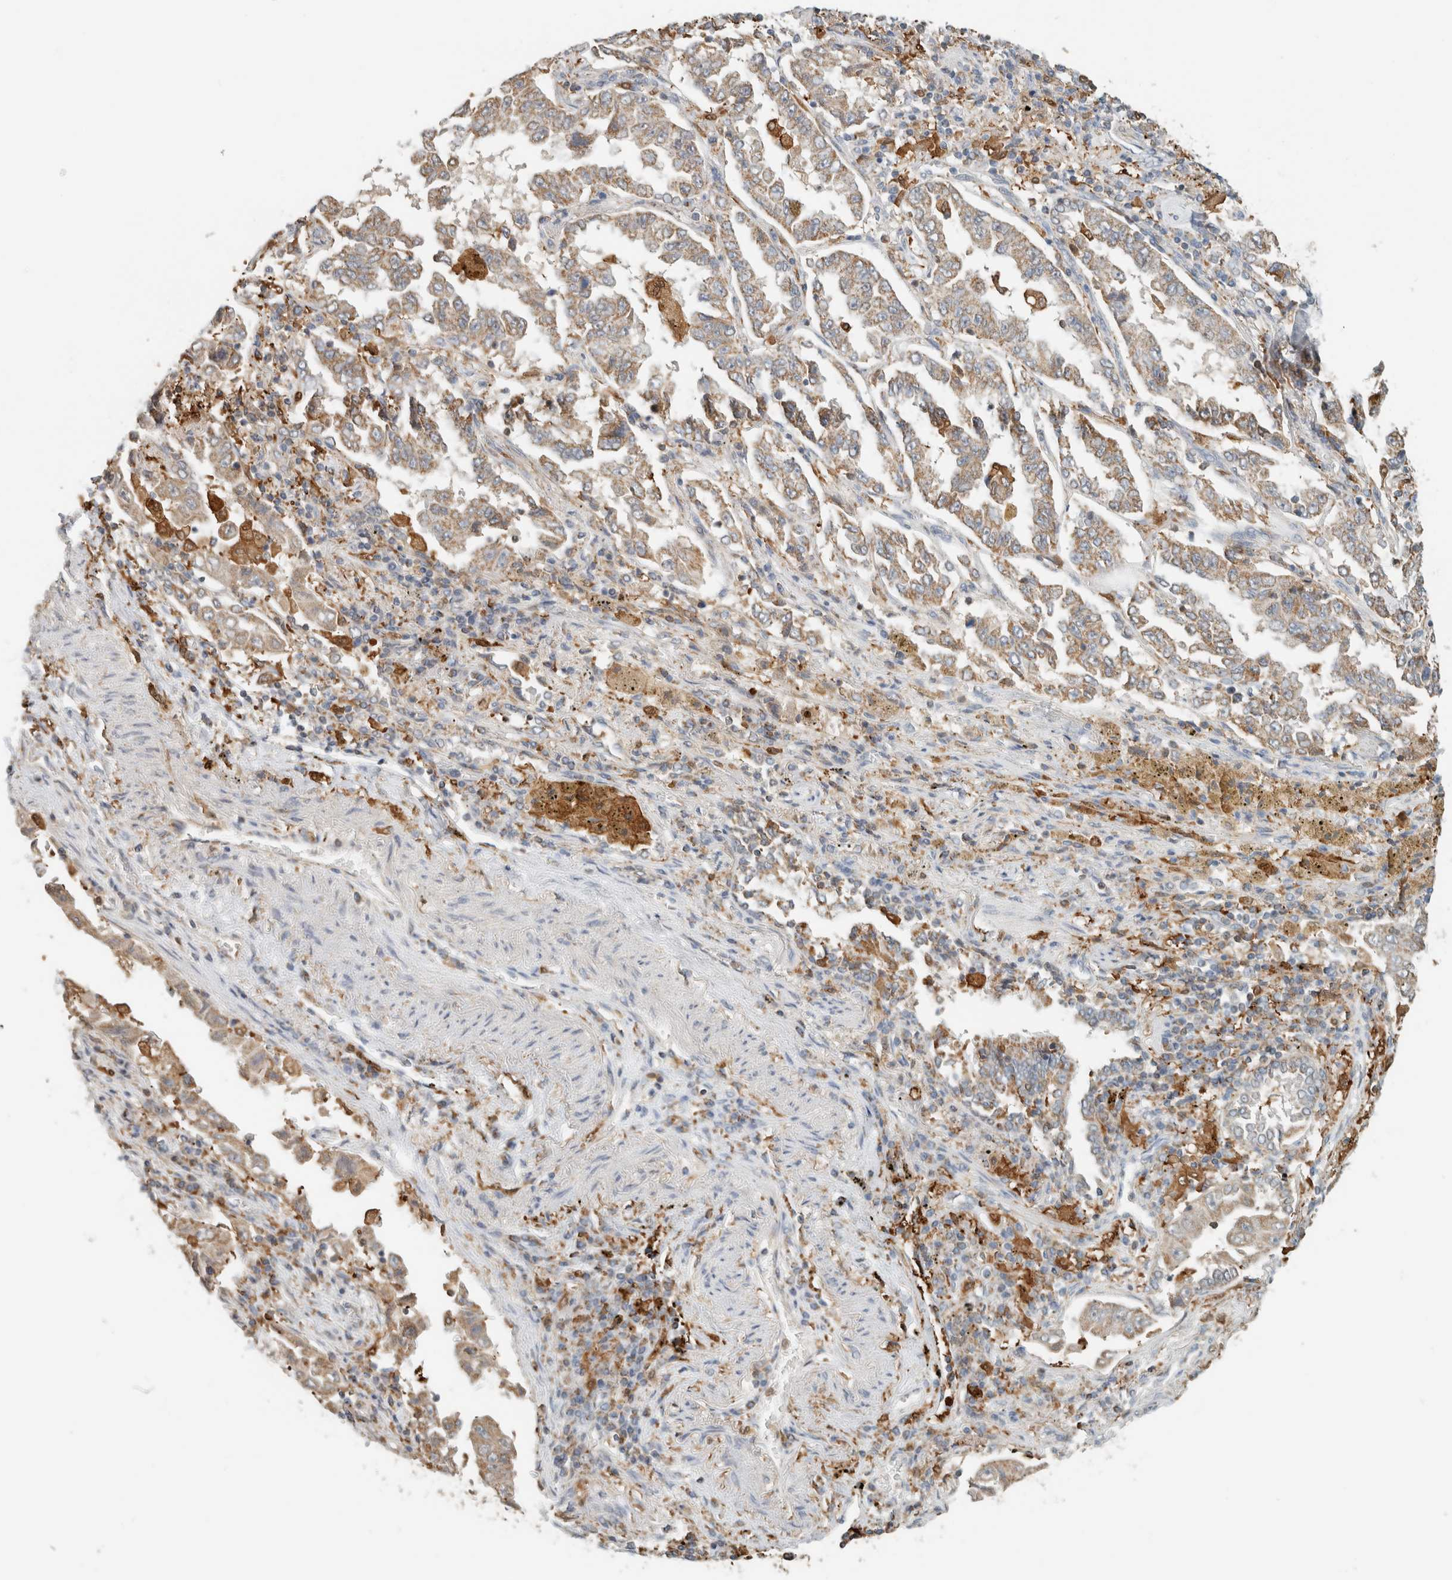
{"staining": {"intensity": "weak", "quantity": ">75%", "location": "cytoplasmic/membranous"}, "tissue": "lung cancer", "cell_type": "Tumor cells", "image_type": "cancer", "snomed": [{"axis": "morphology", "description": "Adenocarcinoma, NOS"}, {"axis": "topography", "description": "Lung"}], "caption": "Immunohistochemistry (IHC) image of neoplastic tissue: adenocarcinoma (lung) stained using immunohistochemistry shows low levels of weak protein expression localized specifically in the cytoplasmic/membranous of tumor cells, appearing as a cytoplasmic/membranous brown color.", "gene": "CAPG", "patient": {"sex": "female", "age": 51}}